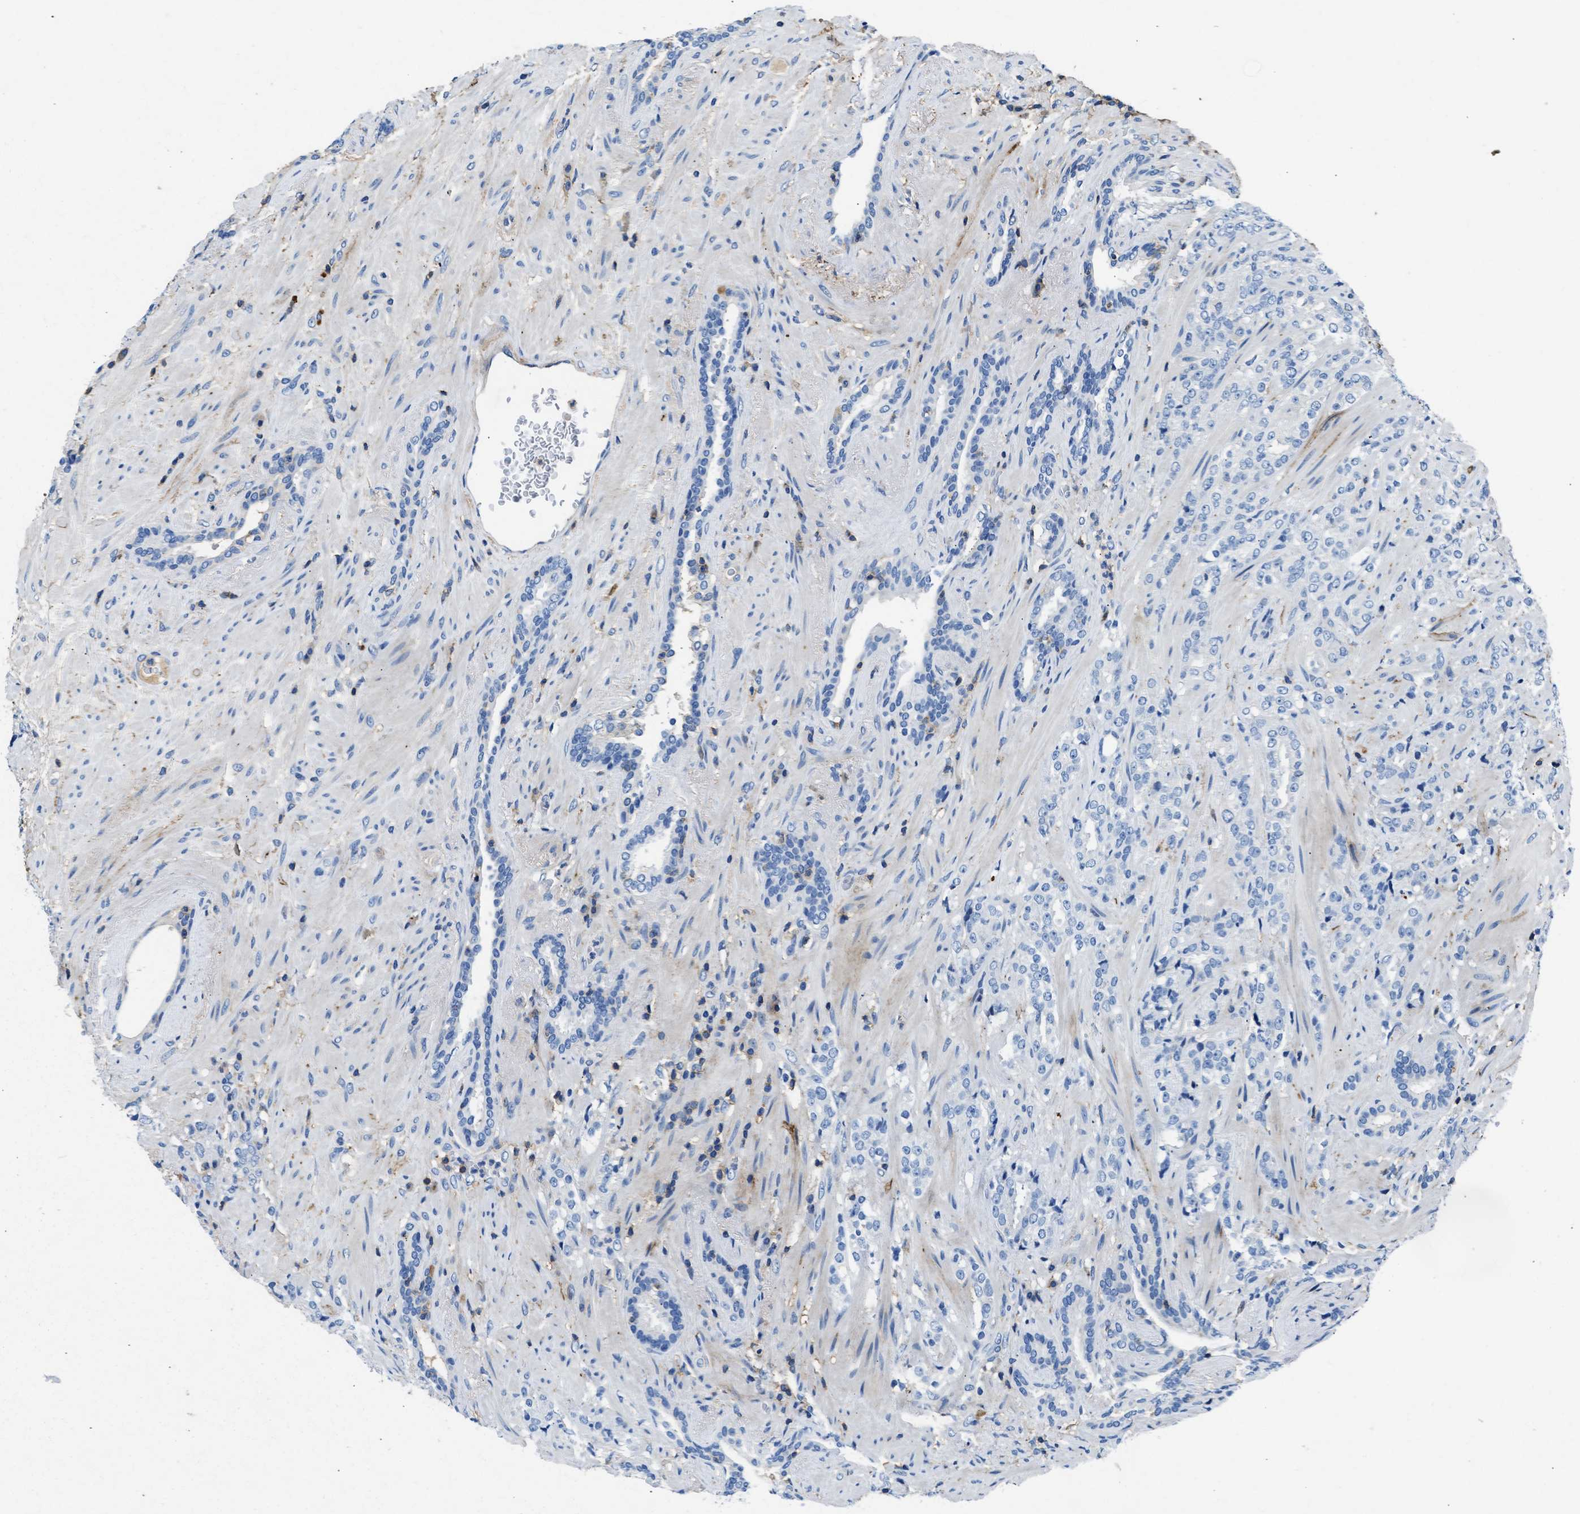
{"staining": {"intensity": "negative", "quantity": "none", "location": "none"}, "tissue": "prostate cancer", "cell_type": "Tumor cells", "image_type": "cancer", "snomed": [{"axis": "morphology", "description": "Adenocarcinoma, High grade"}, {"axis": "topography", "description": "Prostate"}], "caption": "Adenocarcinoma (high-grade) (prostate) was stained to show a protein in brown. There is no significant staining in tumor cells.", "gene": "KCNQ4", "patient": {"sex": "male", "age": 71}}